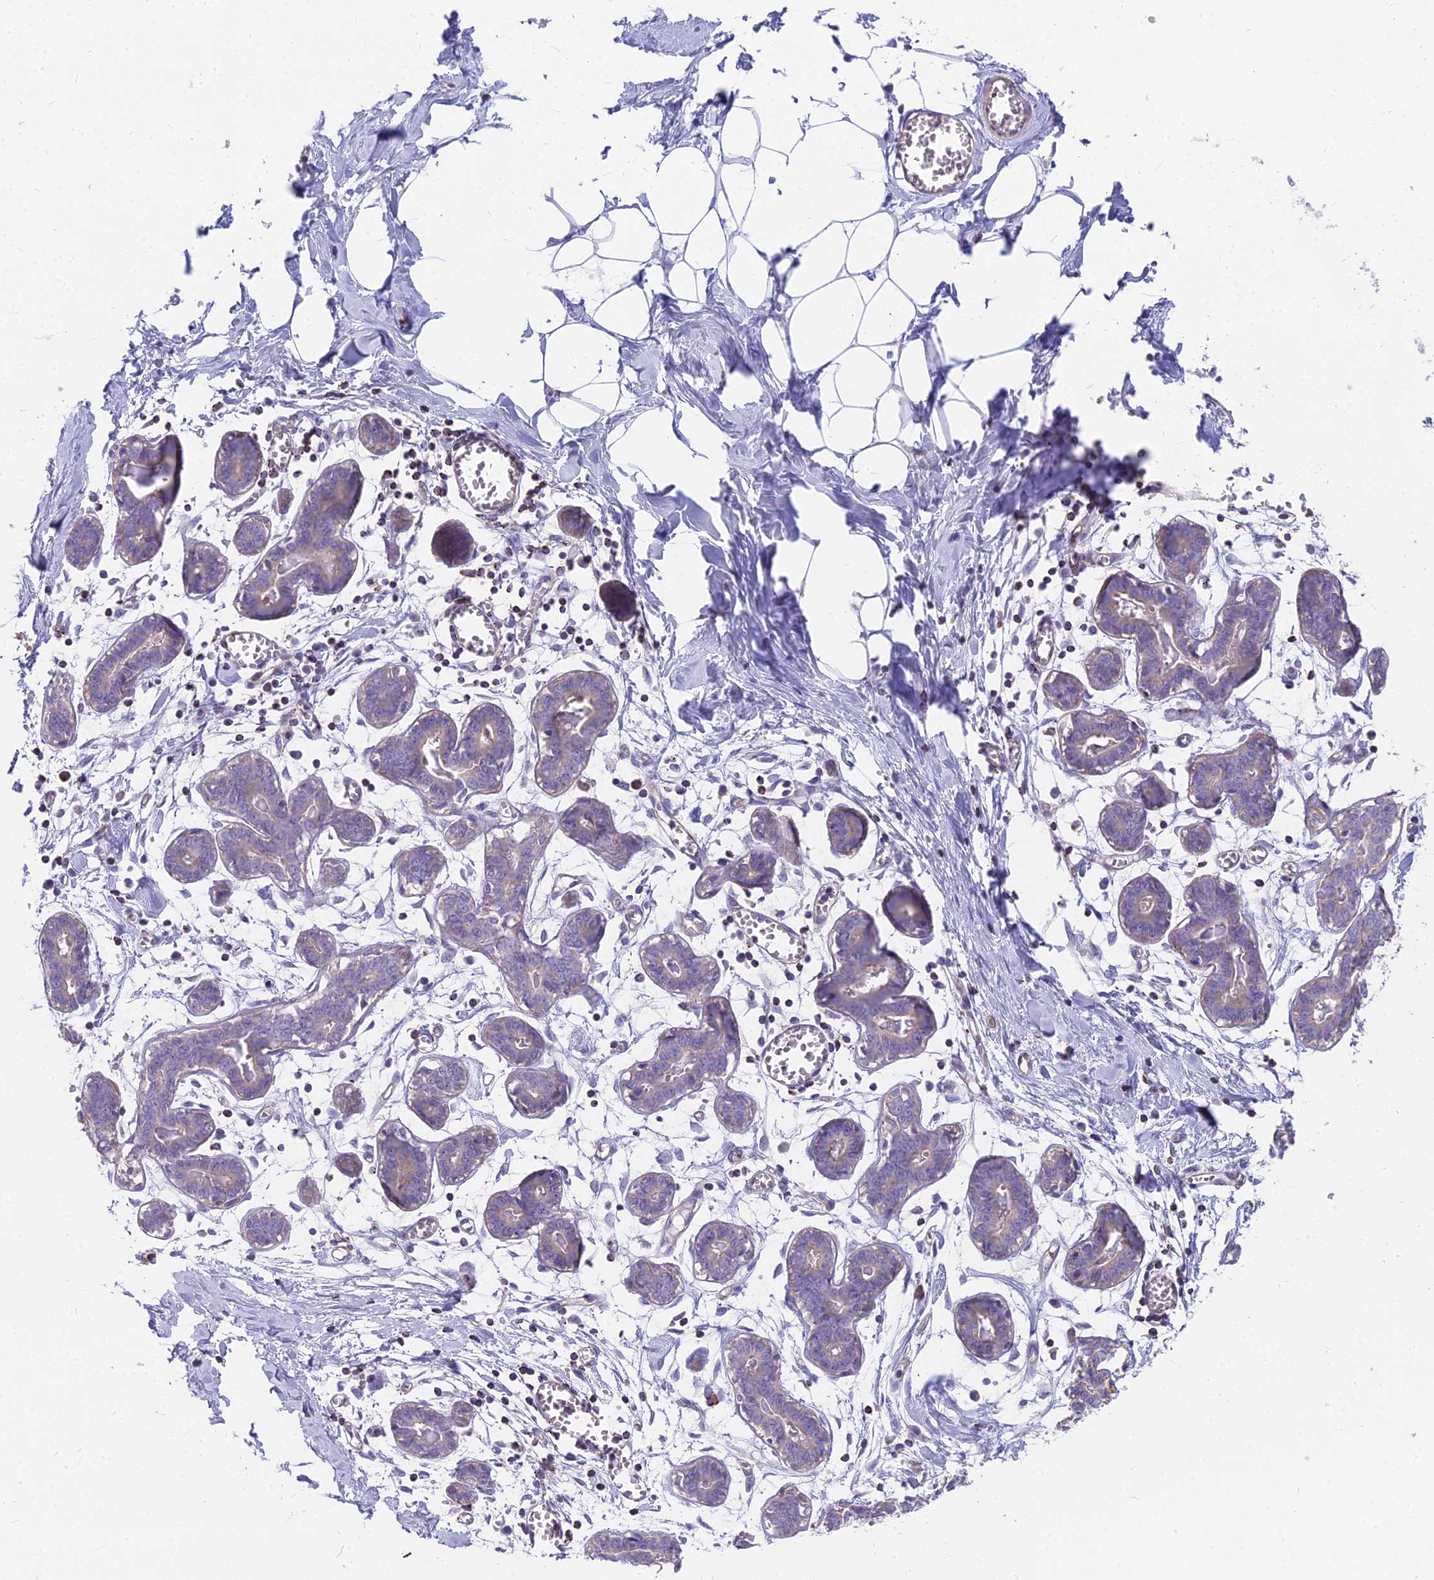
{"staining": {"intensity": "negative", "quantity": "none", "location": "none"}, "tissue": "breast", "cell_type": "Adipocytes", "image_type": "normal", "snomed": [{"axis": "morphology", "description": "Normal tissue, NOS"}, {"axis": "topography", "description": "Breast"}], "caption": "DAB immunohistochemical staining of benign human breast reveals no significant staining in adipocytes. Nuclei are stained in blue.", "gene": "HLA", "patient": {"sex": "female", "age": 27}}